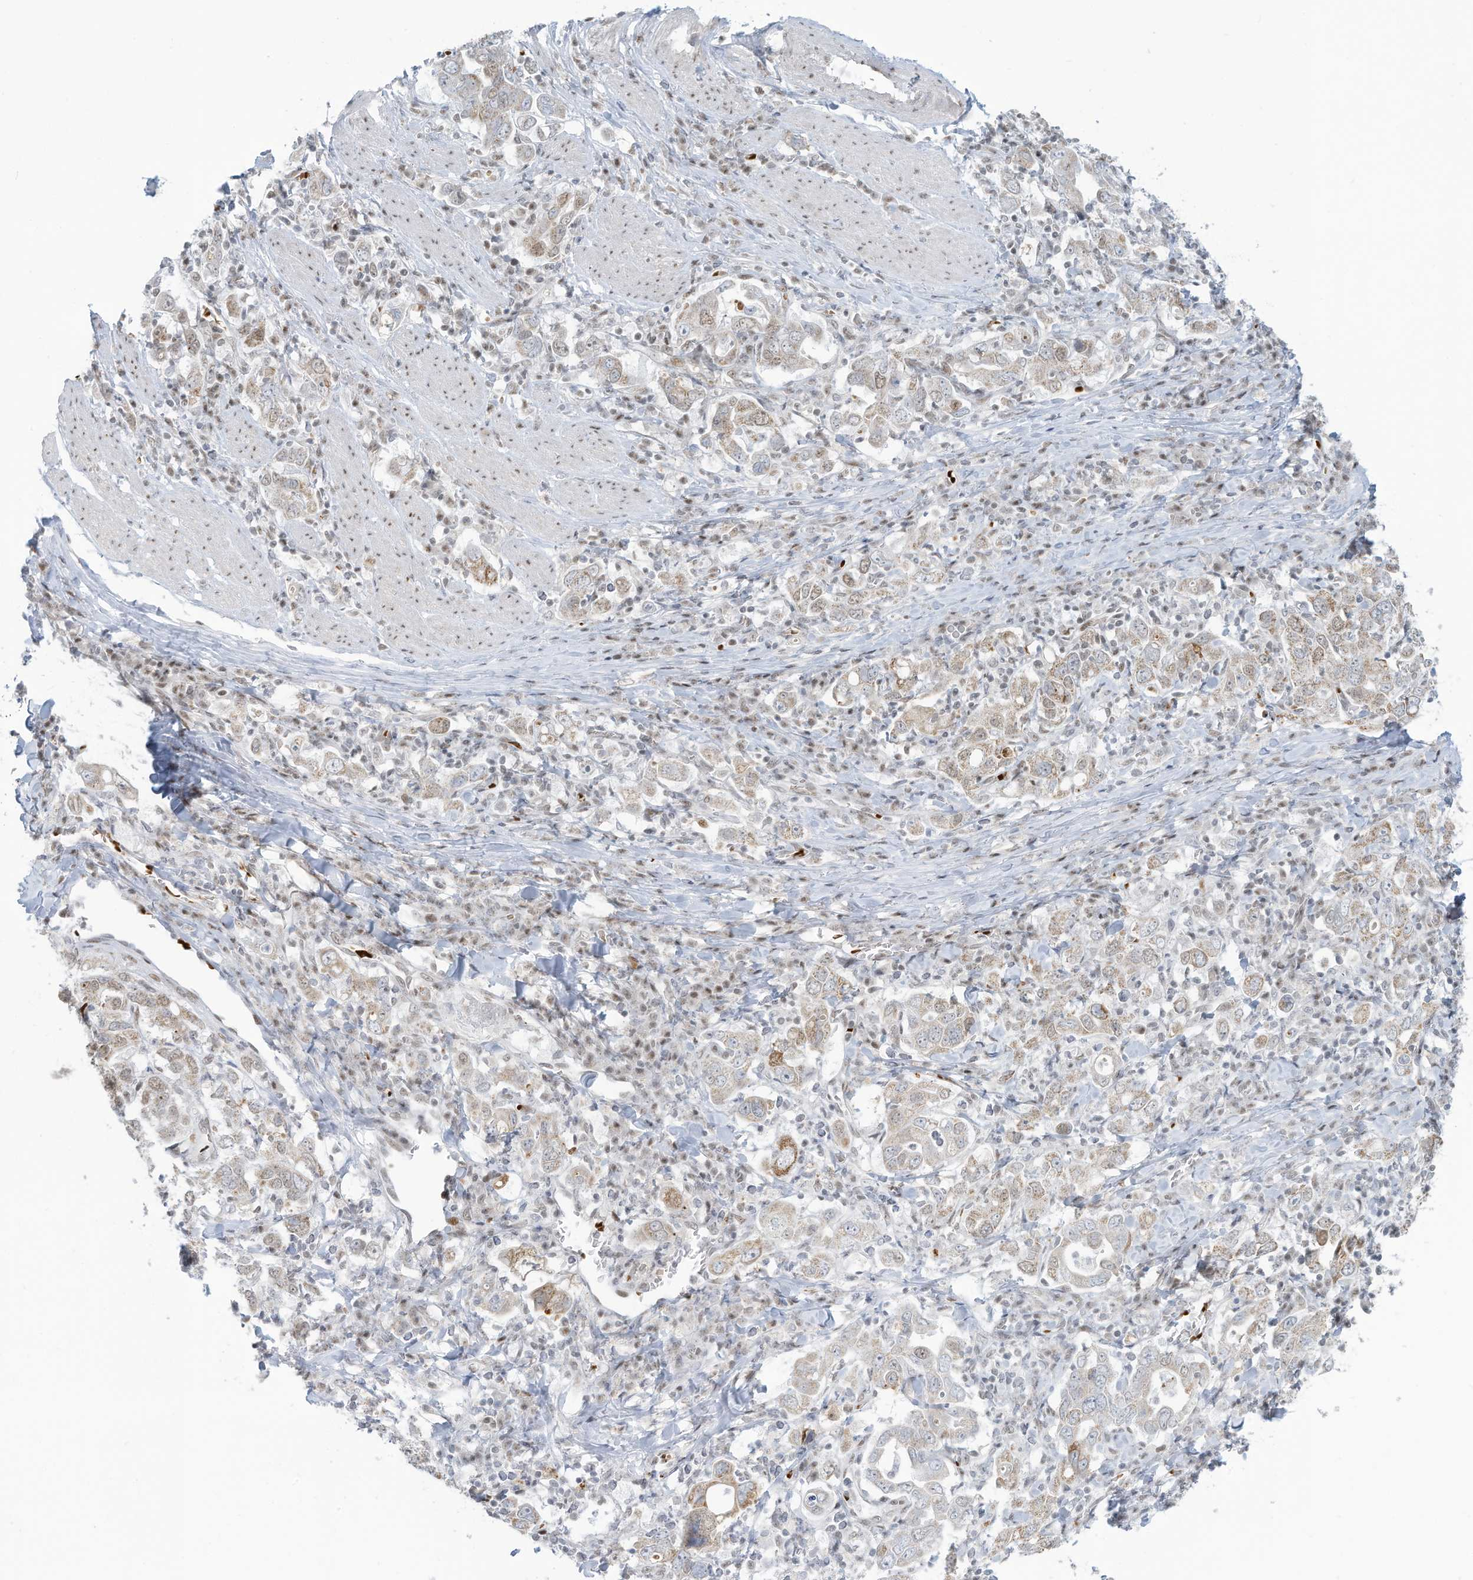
{"staining": {"intensity": "weak", "quantity": "25%-75%", "location": "cytoplasmic/membranous,nuclear"}, "tissue": "stomach cancer", "cell_type": "Tumor cells", "image_type": "cancer", "snomed": [{"axis": "morphology", "description": "Adenocarcinoma, NOS"}, {"axis": "topography", "description": "Stomach, upper"}], "caption": "Brown immunohistochemical staining in stomach cancer (adenocarcinoma) reveals weak cytoplasmic/membranous and nuclear staining in about 25%-75% of tumor cells.", "gene": "ECT2L", "patient": {"sex": "male", "age": 62}}